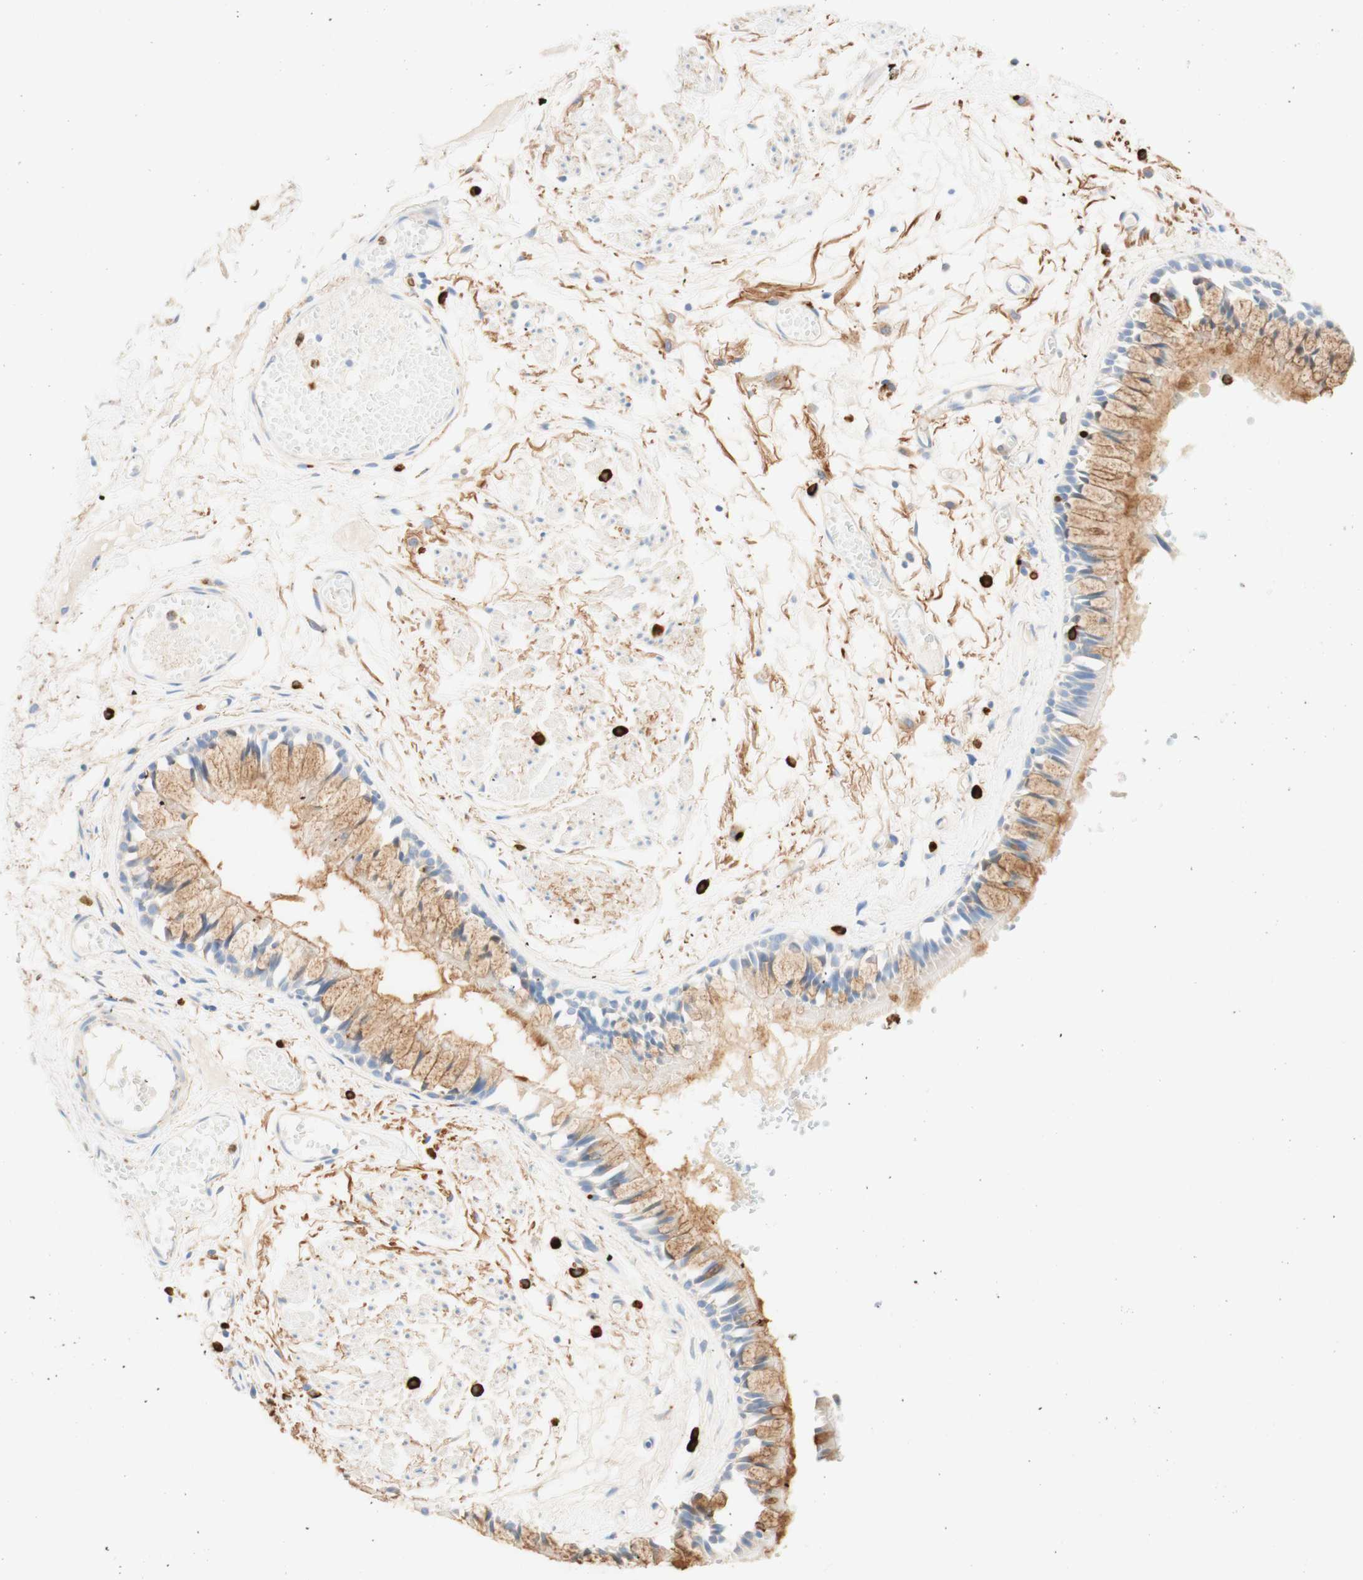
{"staining": {"intensity": "moderate", "quantity": "<25%", "location": "cytoplasmic/membranous"}, "tissue": "bronchus", "cell_type": "Respiratory epithelial cells", "image_type": "normal", "snomed": [{"axis": "morphology", "description": "Normal tissue, NOS"}, {"axis": "morphology", "description": "Inflammation, NOS"}, {"axis": "topography", "description": "Cartilage tissue"}, {"axis": "topography", "description": "Lung"}], "caption": "Unremarkable bronchus exhibits moderate cytoplasmic/membranous expression in approximately <25% of respiratory epithelial cells.", "gene": "CD63", "patient": {"sex": "male", "age": 71}}